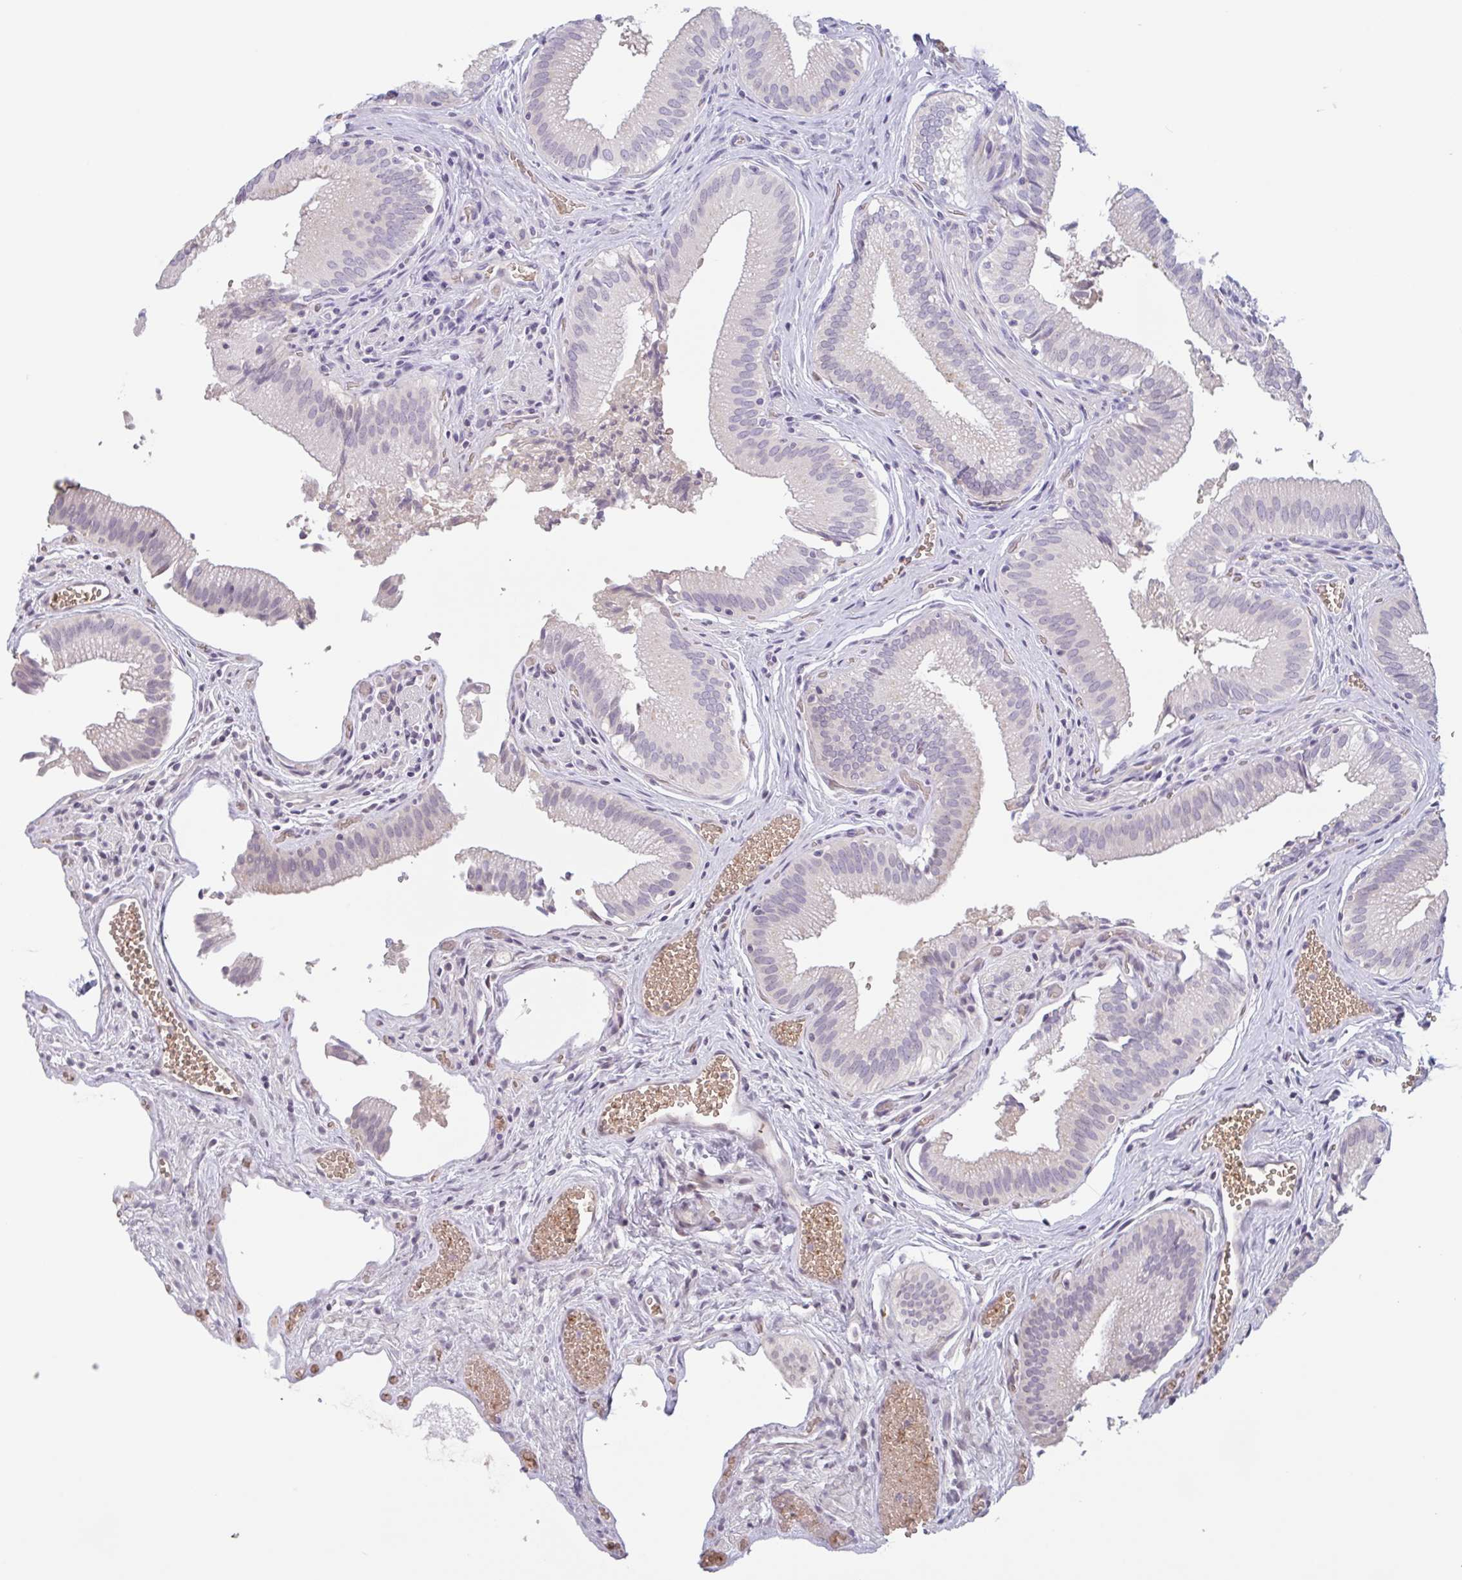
{"staining": {"intensity": "weak", "quantity": "<25%", "location": "cytoplasmic/membranous,nuclear"}, "tissue": "gallbladder", "cell_type": "Glandular cells", "image_type": "normal", "snomed": [{"axis": "morphology", "description": "Normal tissue, NOS"}, {"axis": "topography", "description": "Gallbladder"}, {"axis": "topography", "description": "Peripheral nerve tissue"}], "caption": "Immunohistochemistry photomicrograph of normal gallbladder: gallbladder stained with DAB reveals no significant protein expression in glandular cells.", "gene": "RHAG", "patient": {"sex": "male", "age": 17}}